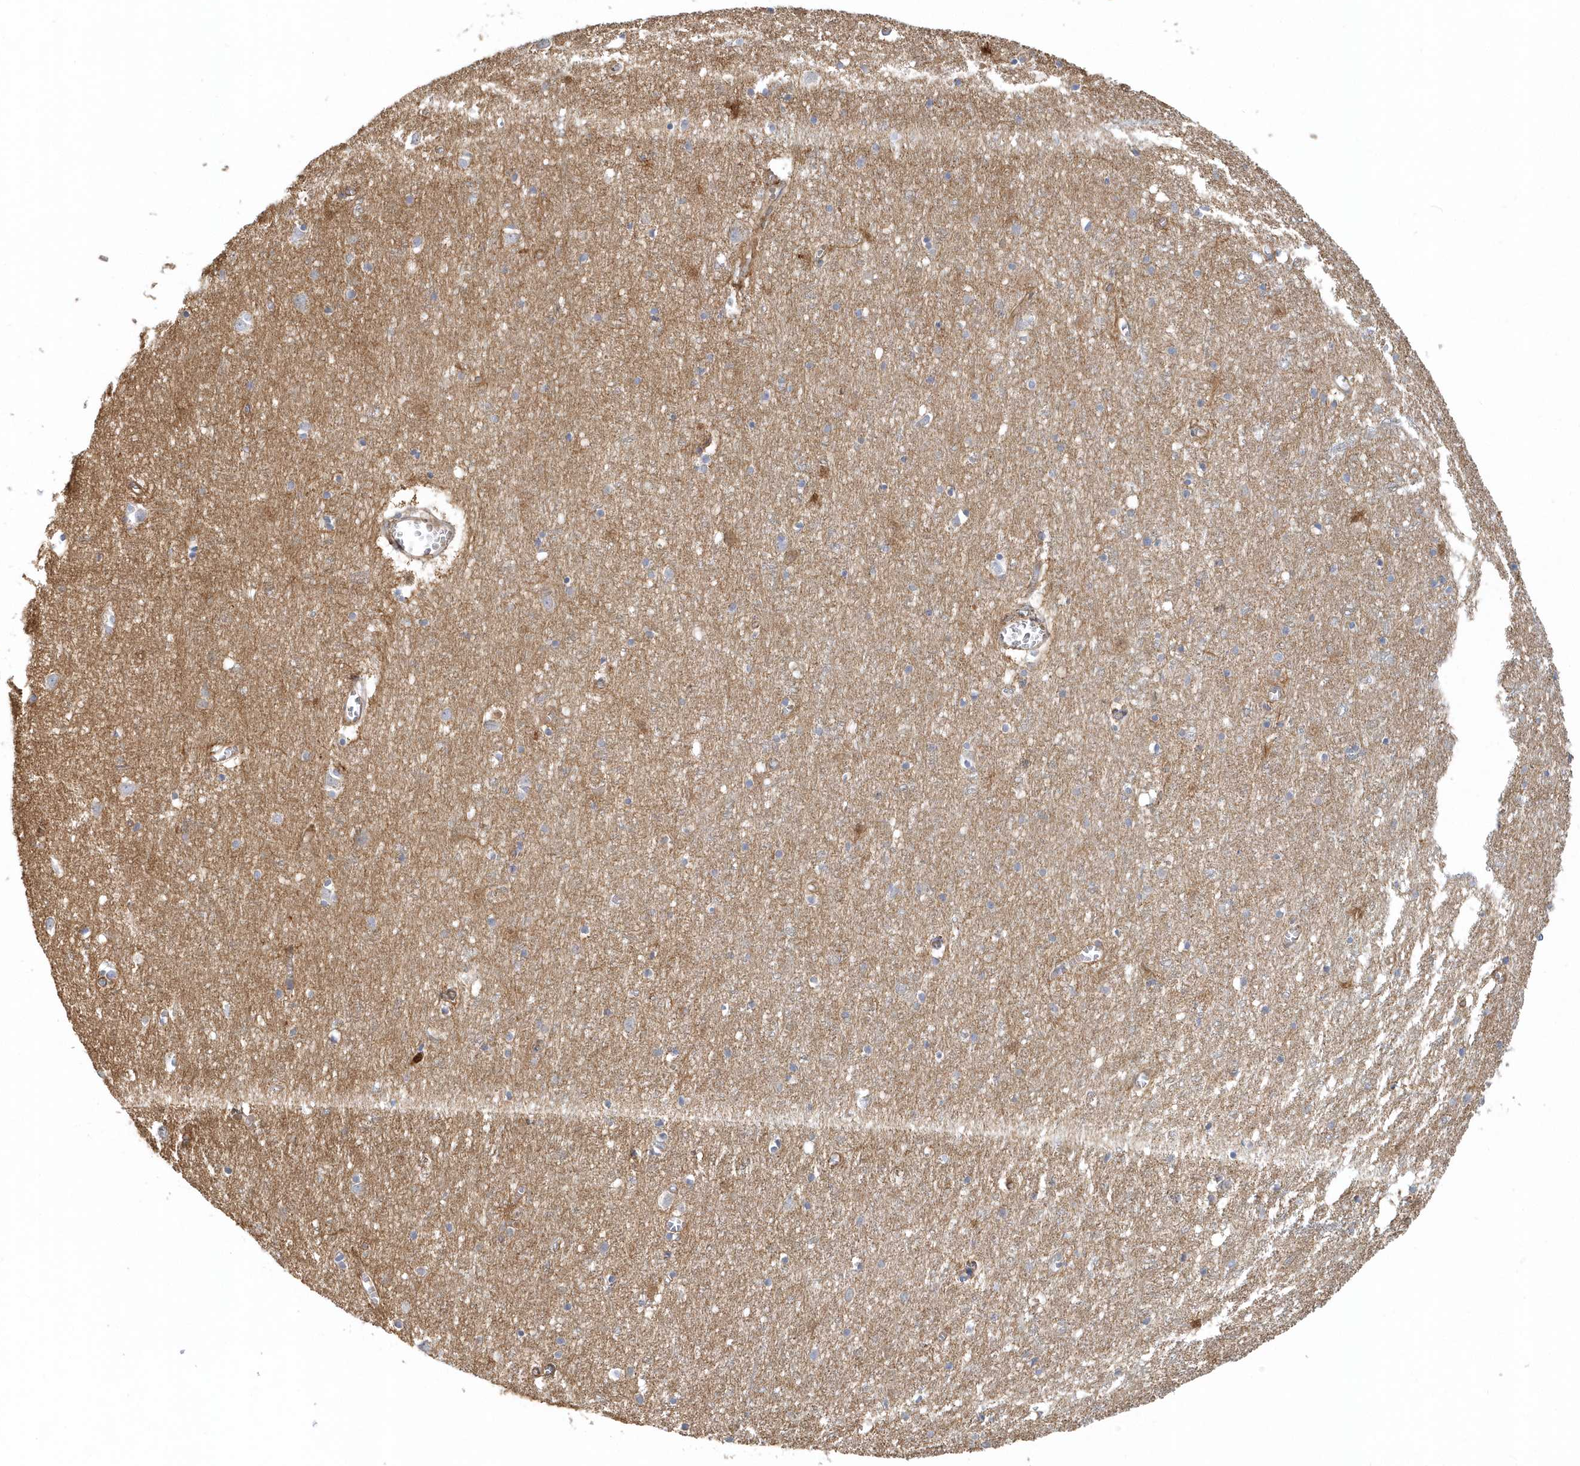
{"staining": {"intensity": "weak", "quantity": ">75%", "location": "cytoplasmic/membranous"}, "tissue": "cerebral cortex", "cell_type": "Endothelial cells", "image_type": "normal", "snomed": [{"axis": "morphology", "description": "Normal tissue, NOS"}, {"axis": "topography", "description": "Cerebral cortex"}], "caption": "Protein staining of unremarkable cerebral cortex reveals weak cytoplasmic/membranous expression in about >75% of endothelial cells.", "gene": "DNAH1", "patient": {"sex": "female", "age": 64}}